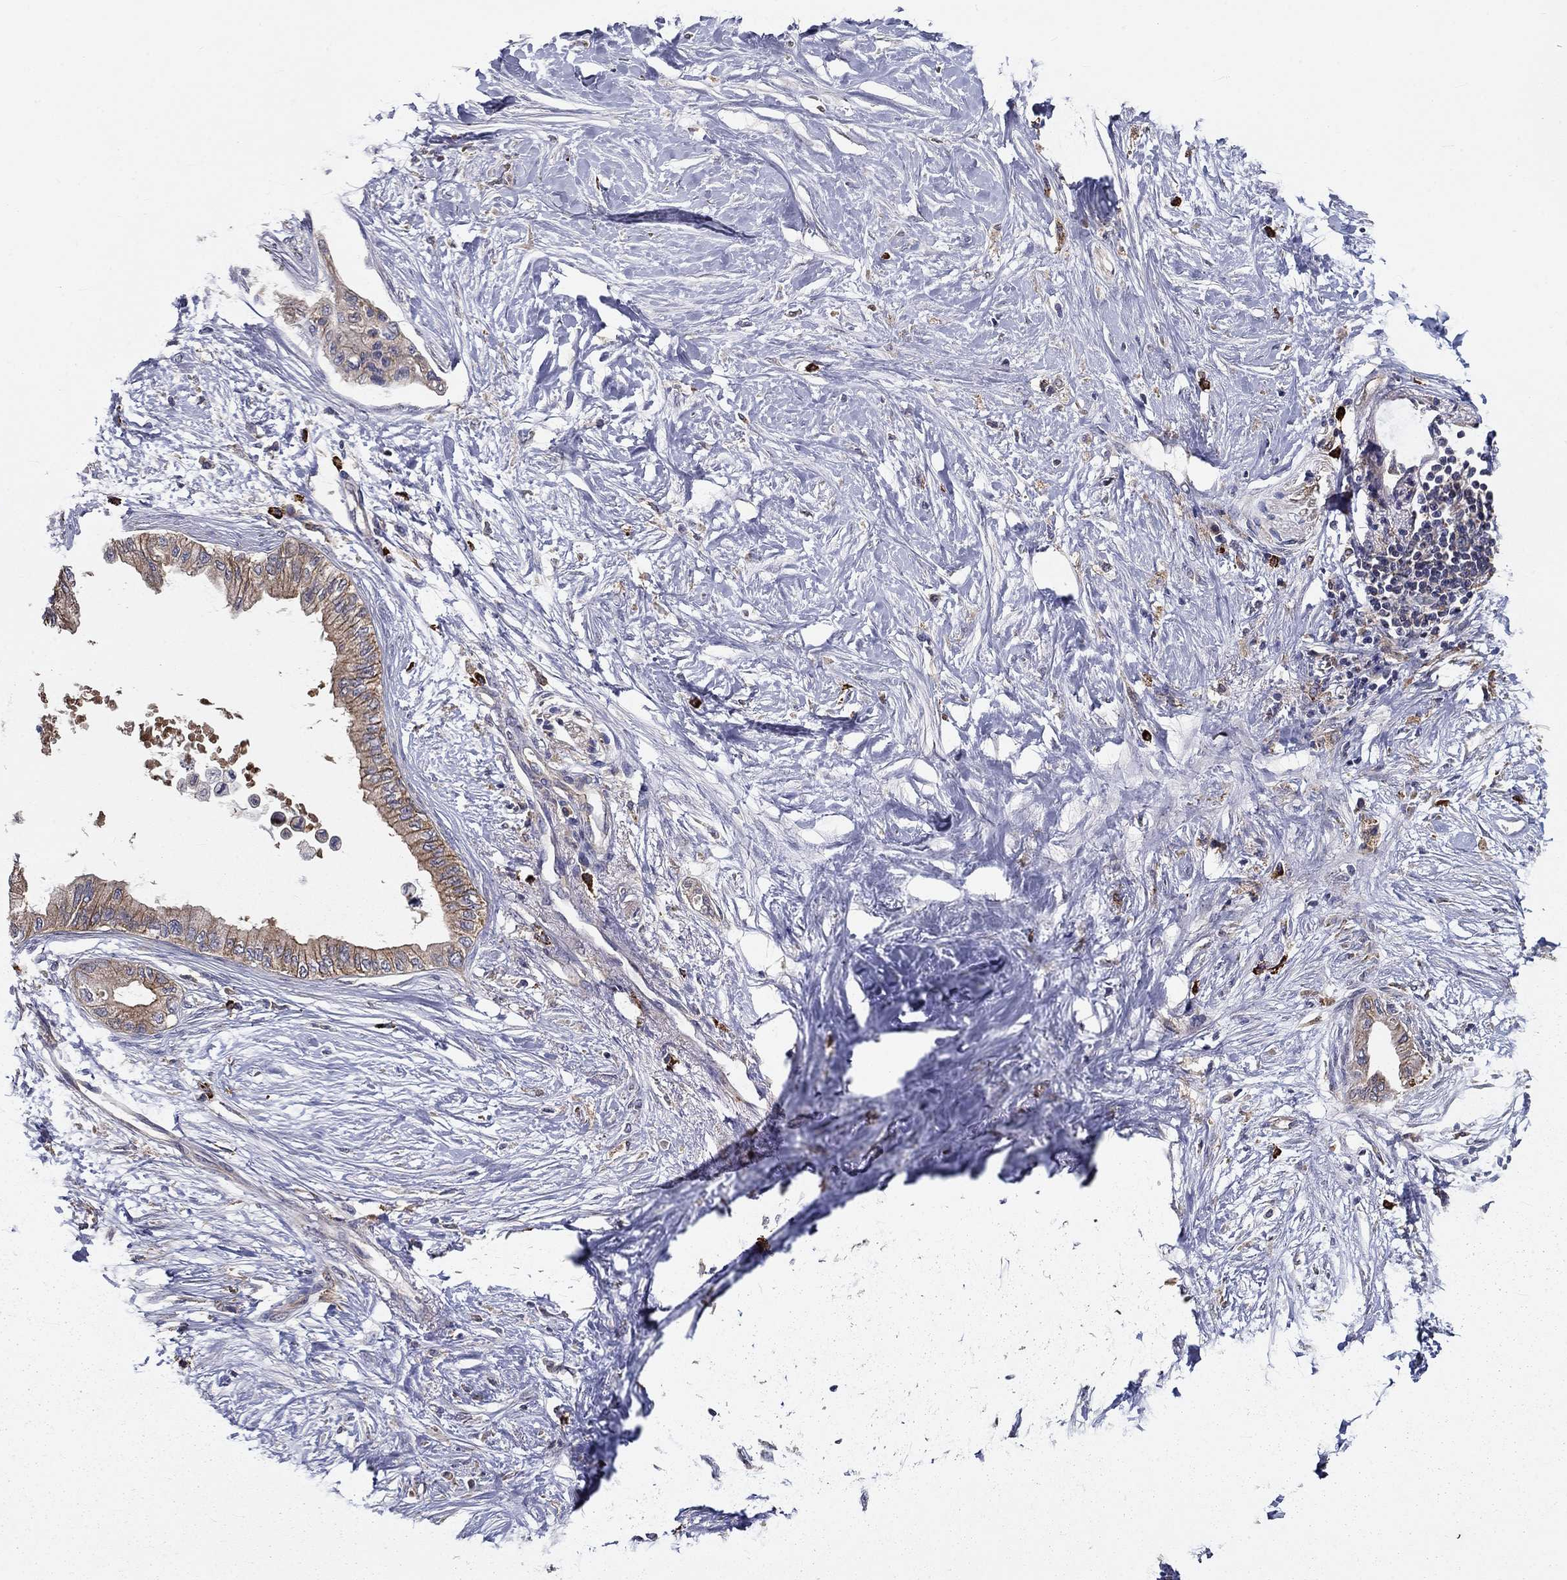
{"staining": {"intensity": "moderate", "quantity": "<25%", "location": "cytoplasmic/membranous"}, "tissue": "pancreatic cancer", "cell_type": "Tumor cells", "image_type": "cancer", "snomed": [{"axis": "morphology", "description": "Normal tissue, NOS"}, {"axis": "morphology", "description": "Adenocarcinoma, NOS"}, {"axis": "topography", "description": "Pancreas"}, {"axis": "topography", "description": "Duodenum"}], "caption": "DAB (3,3'-diaminobenzidine) immunohistochemical staining of human pancreatic cancer demonstrates moderate cytoplasmic/membranous protein staining in about <25% of tumor cells.", "gene": "ALDH4A1", "patient": {"sex": "female", "age": 60}}